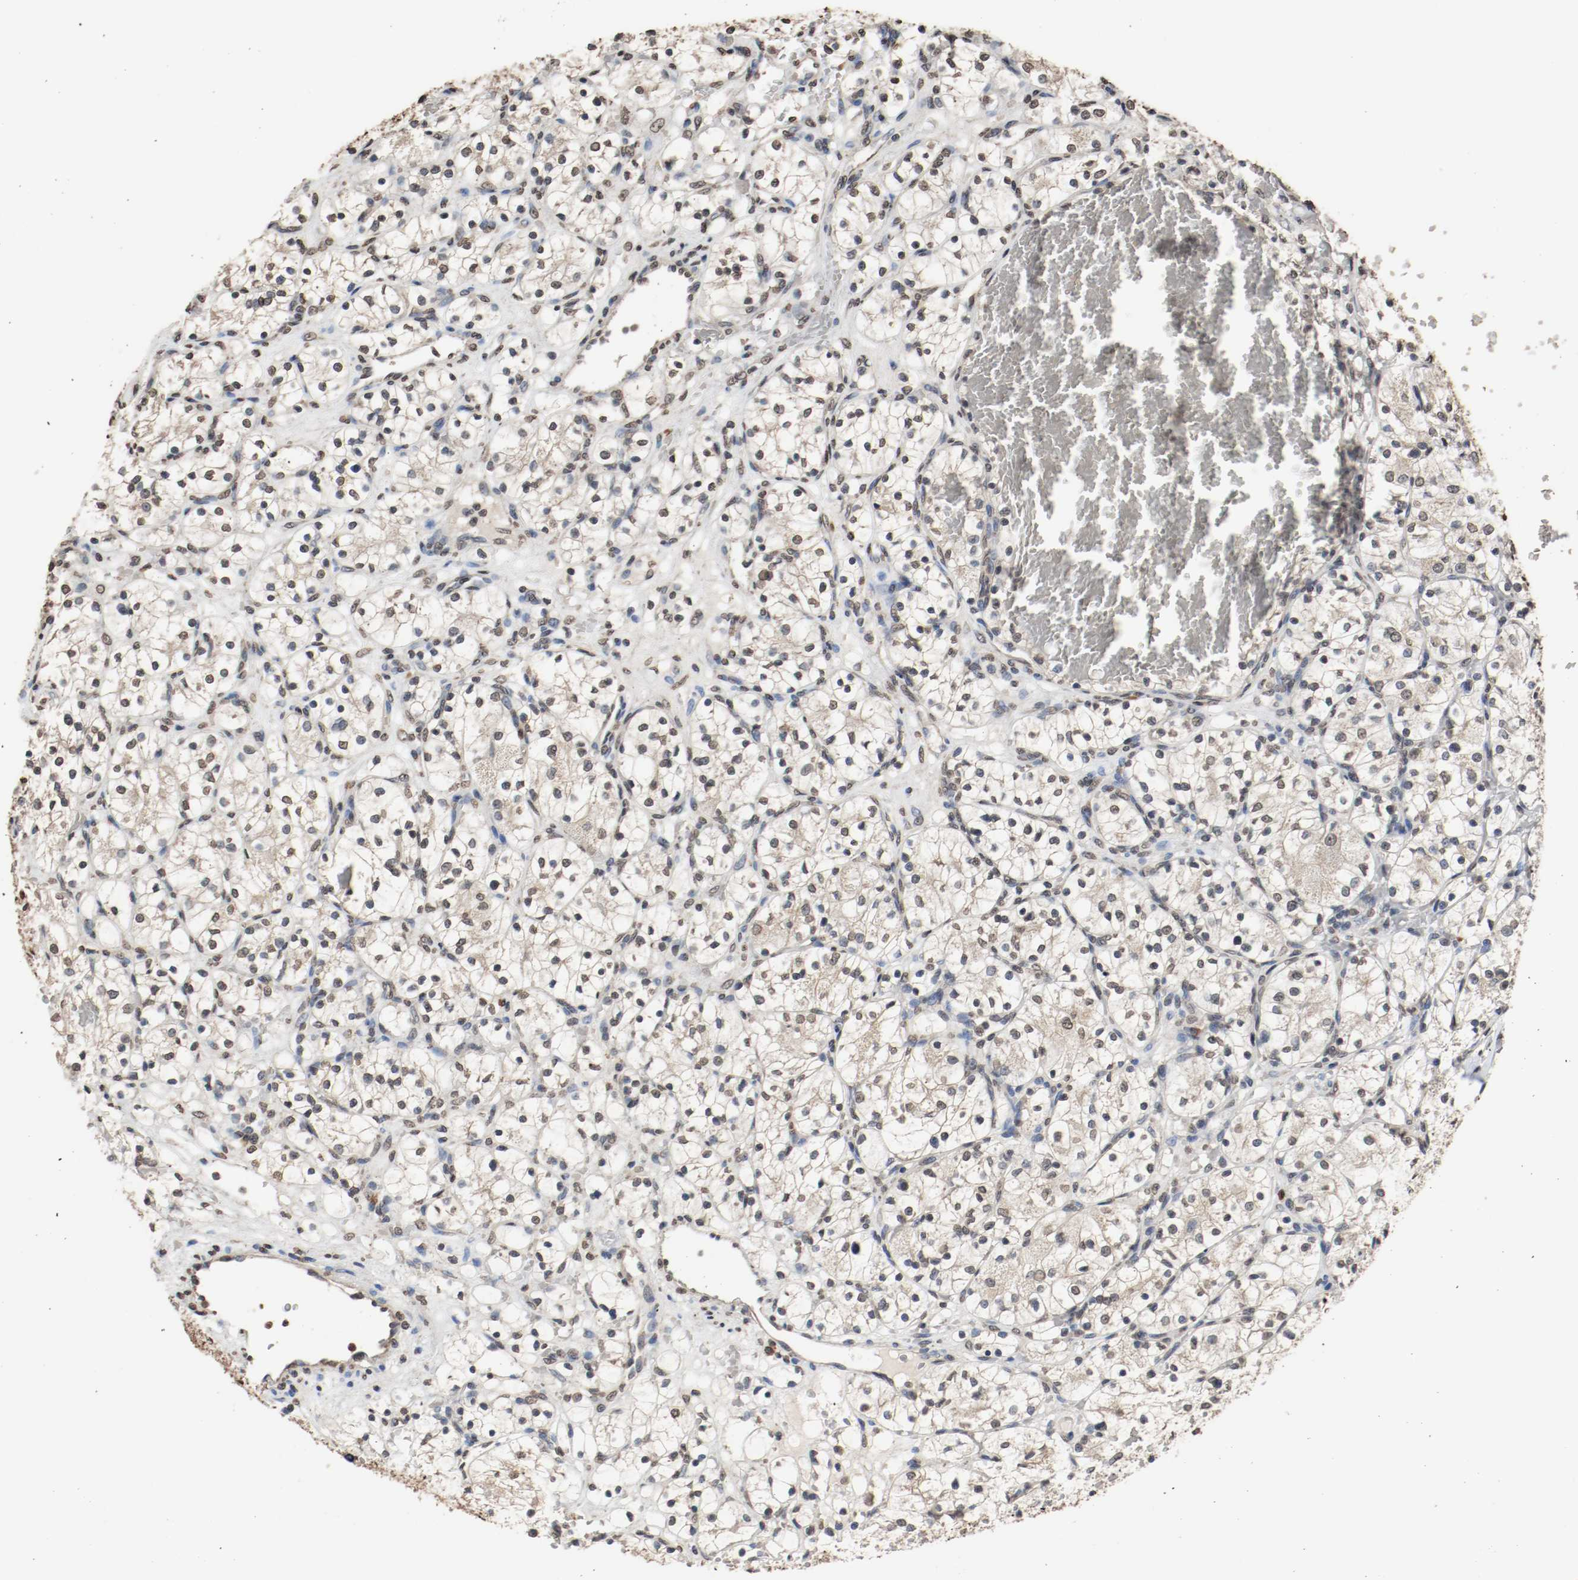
{"staining": {"intensity": "weak", "quantity": "<25%", "location": "nuclear"}, "tissue": "renal cancer", "cell_type": "Tumor cells", "image_type": "cancer", "snomed": [{"axis": "morphology", "description": "Adenocarcinoma, NOS"}, {"axis": "topography", "description": "Kidney"}], "caption": "Immunohistochemistry (IHC) photomicrograph of neoplastic tissue: human renal cancer (adenocarcinoma) stained with DAB (3,3'-diaminobenzidine) reveals no significant protein positivity in tumor cells.", "gene": "RTN4", "patient": {"sex": "female", "age": 60}}